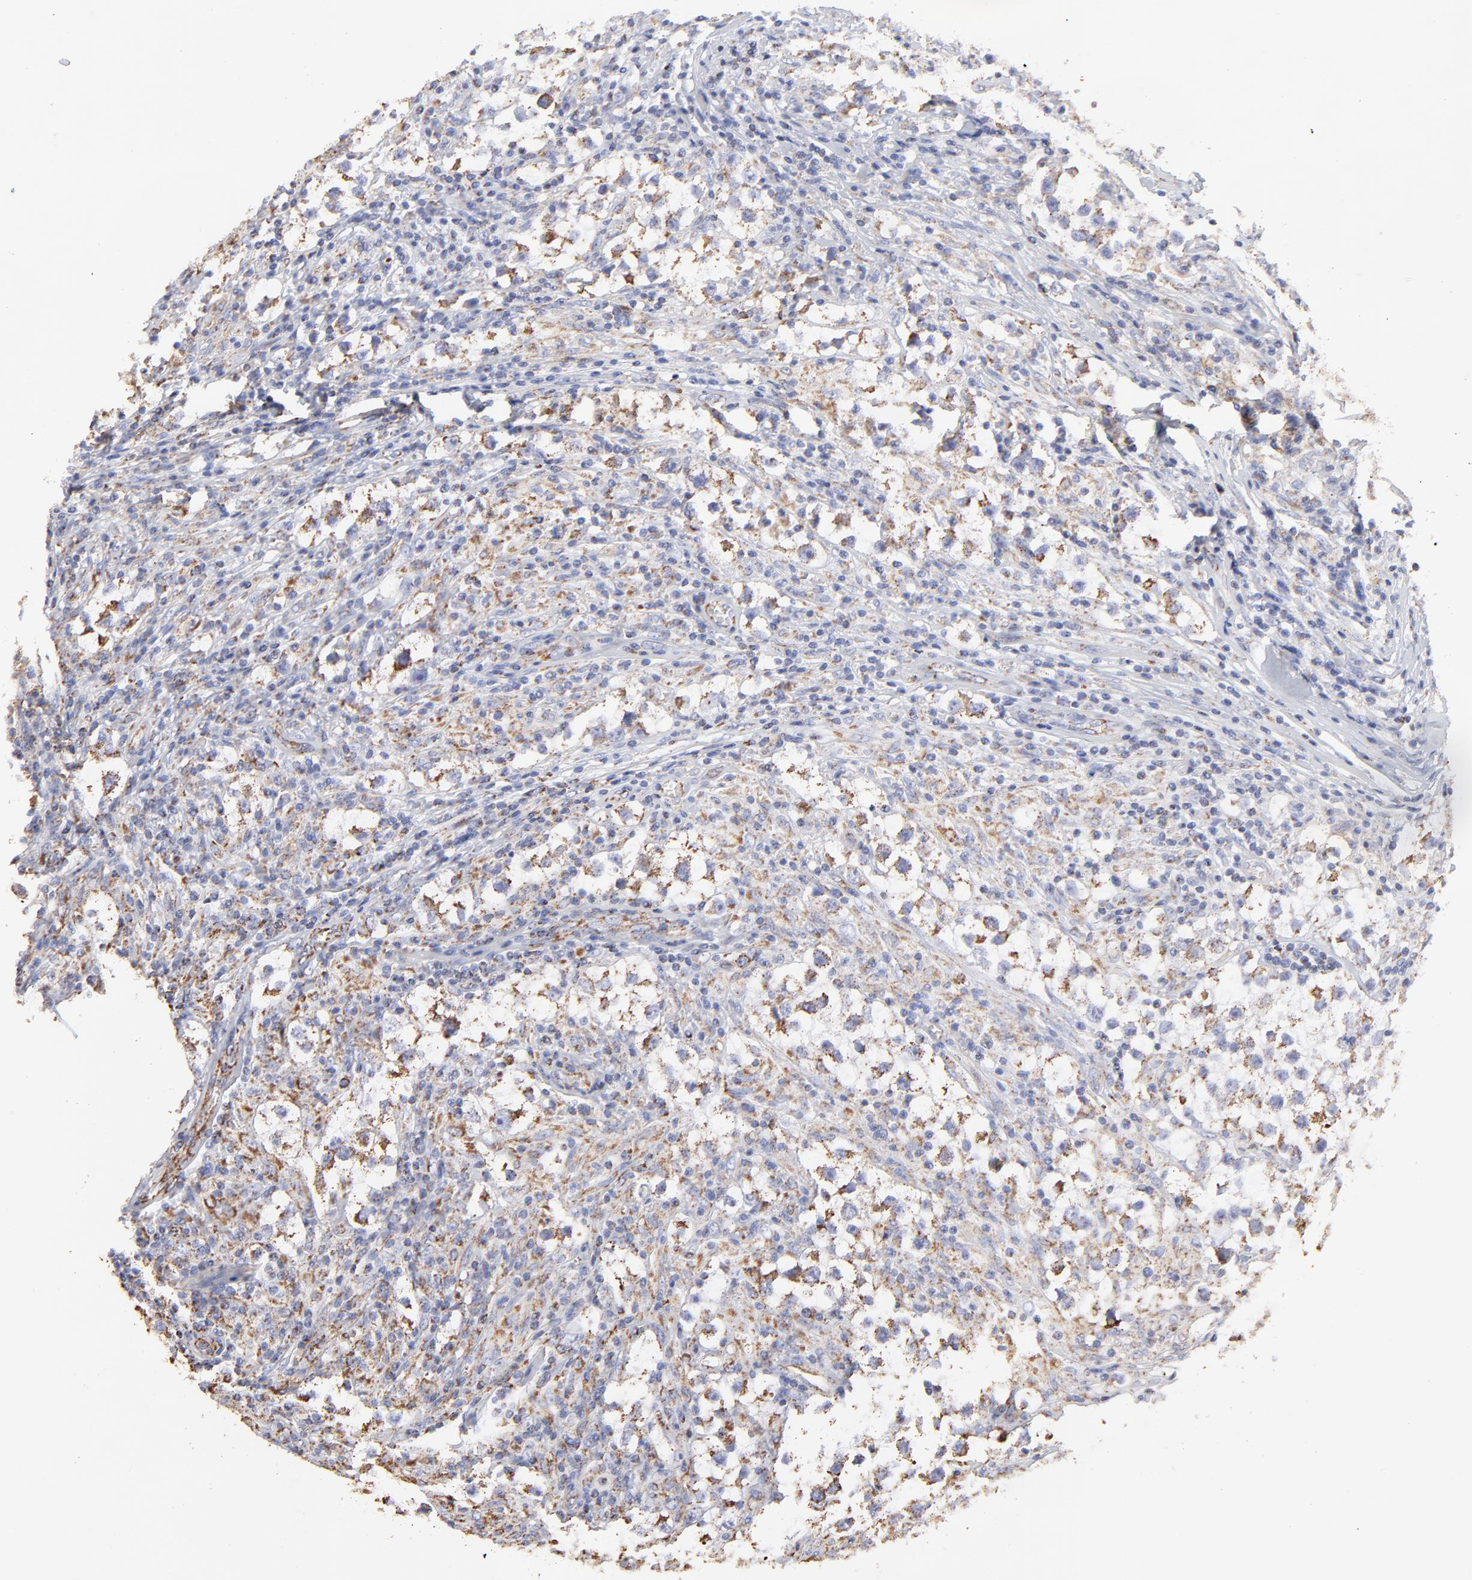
{"staining": {"intensity": "weak", "quantity": ">75%", "location": "cytoplasmic/membranous"}, "tissue": "testis cancer", "cell_type": "Tumor cells", "image_type": "cancer", "snomed": [{"axis": "morphology", "description": "Seminoma, NOS"}, {"axis": "topography", "description": "Testis"}], "caption": "The histopathology image reveals staining of testis cancer (seminoma), revealing weak cytoplasmic/membranous protein staining (brown color) within tumor cells. (IHC, brightfield microscopy, high magnification).", "gene": "COX4I1", "patient": {"sex": "male", "age": 32}}